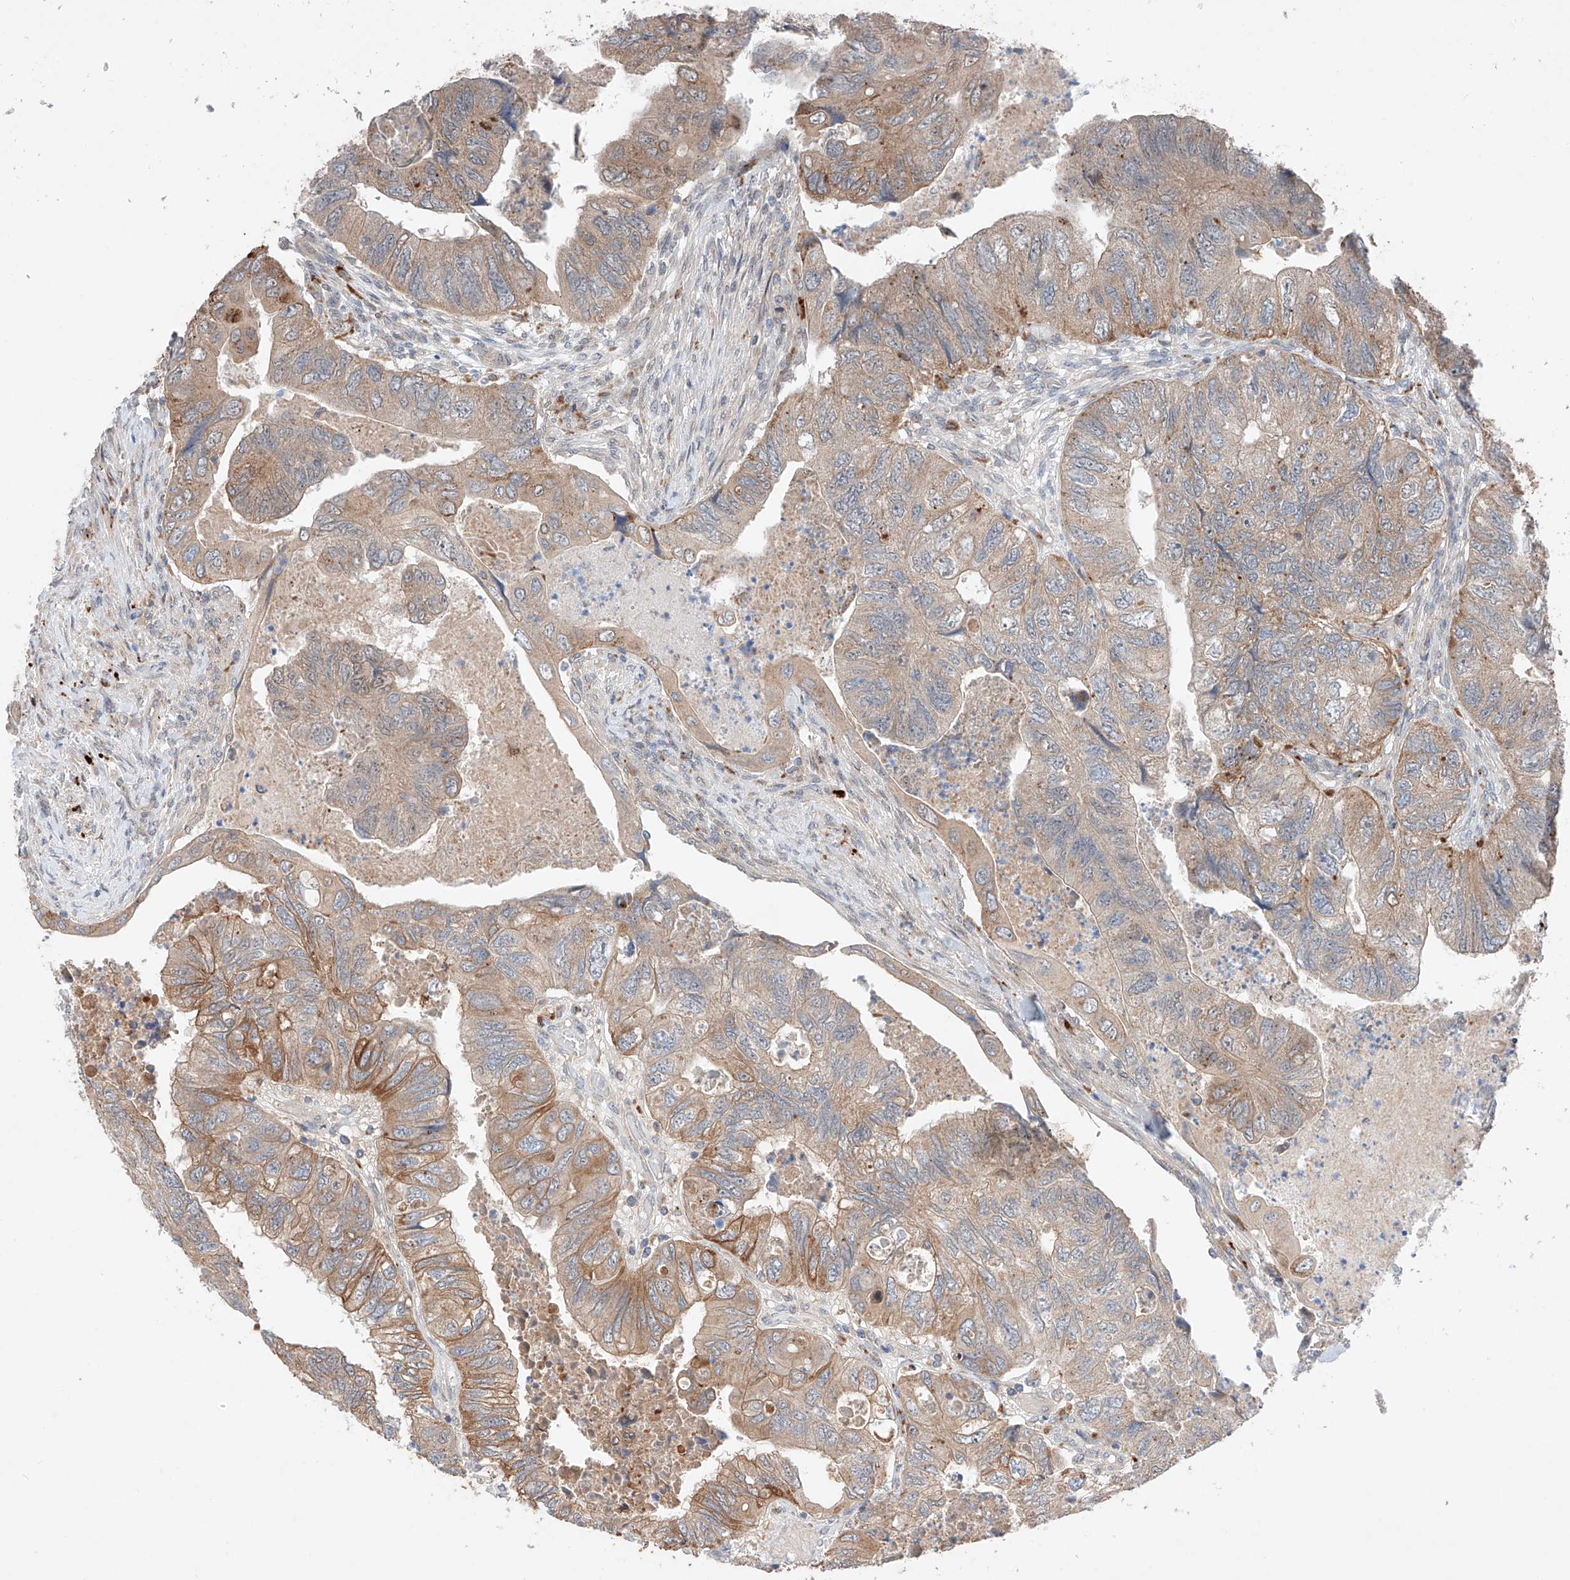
{"staining": {"intensity": "moderate", "quantity": ">75%", "location": "cytoplasmic/membranous"}, "tissue": "colorectal cancer", "cell_type": "Tumor cells", "image_type": "cancer", "snomed": [{"axis": "morphology", "description": "Adenocarcinoma, NOS"}, {"axis": "topography", "description": "Rectum"}], "caption": "DAB (3,3'-diaminobenzidine) immunohistochemical staining of adenocarcinoma (colorectal) demonstrates moderate cytoplasmic/membranous protein expression in approximately >75% of tumor cells.", "gene": "GCNT1", "patient": {"sex": "male", "age": 63}}